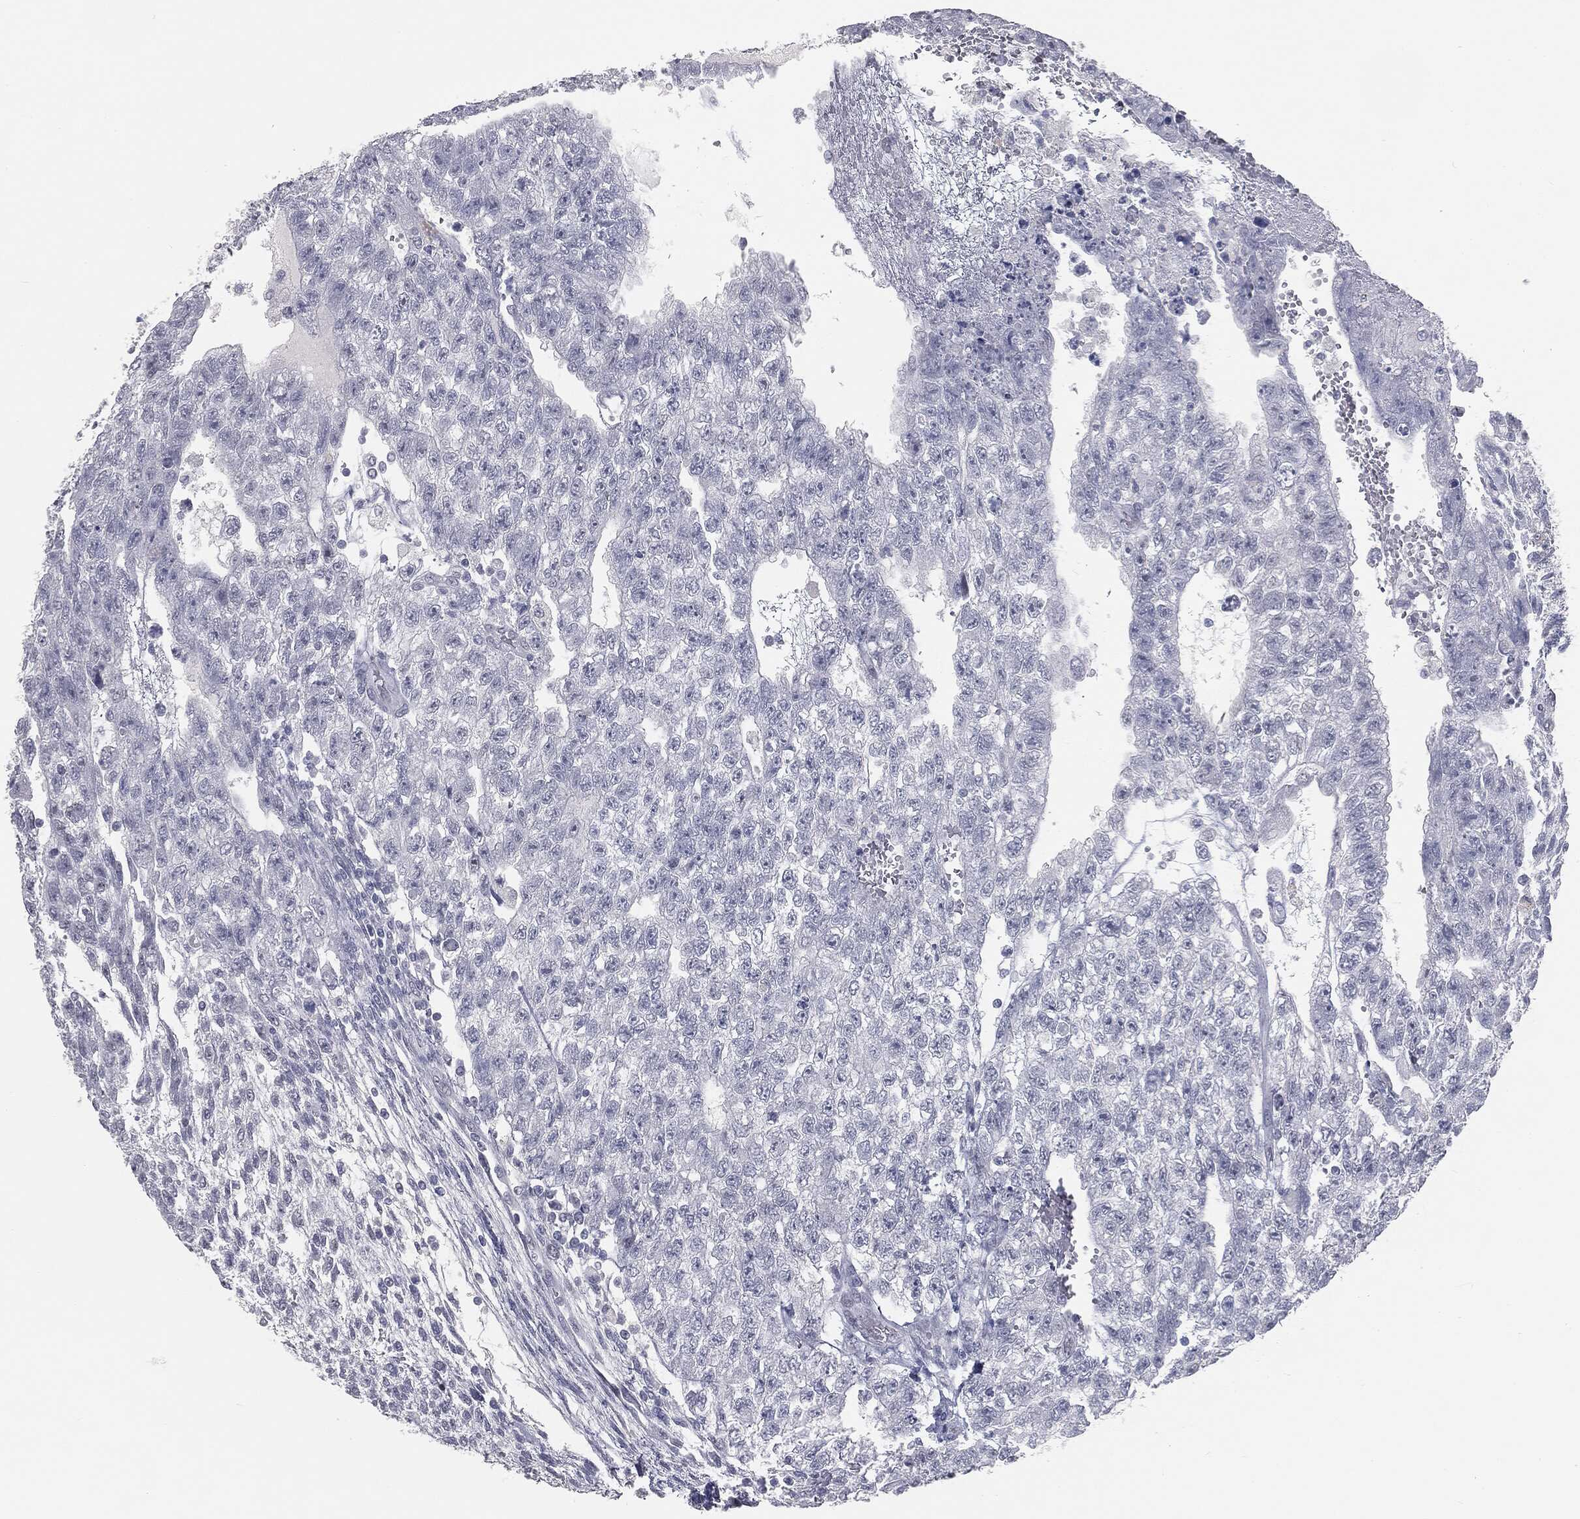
{"staining": {"intensity": "negative", "quantity": "none", "location": "none"}, "tissue": "testis cancer", "cell_type": "Tumor cells", "image_type": "cancer", "snomed": [{"axis": "morphology", "description": "Carcinoma, Embryonal, NOS"}, {"axis": "topography", "description": "Testis"}], "caption": "This is an IHC histopathology image of testis embryonal carcinoma. There is no staining in tumor cells.", "gene": "PRAME", "patient": {"sex": "male", "age": 26}}